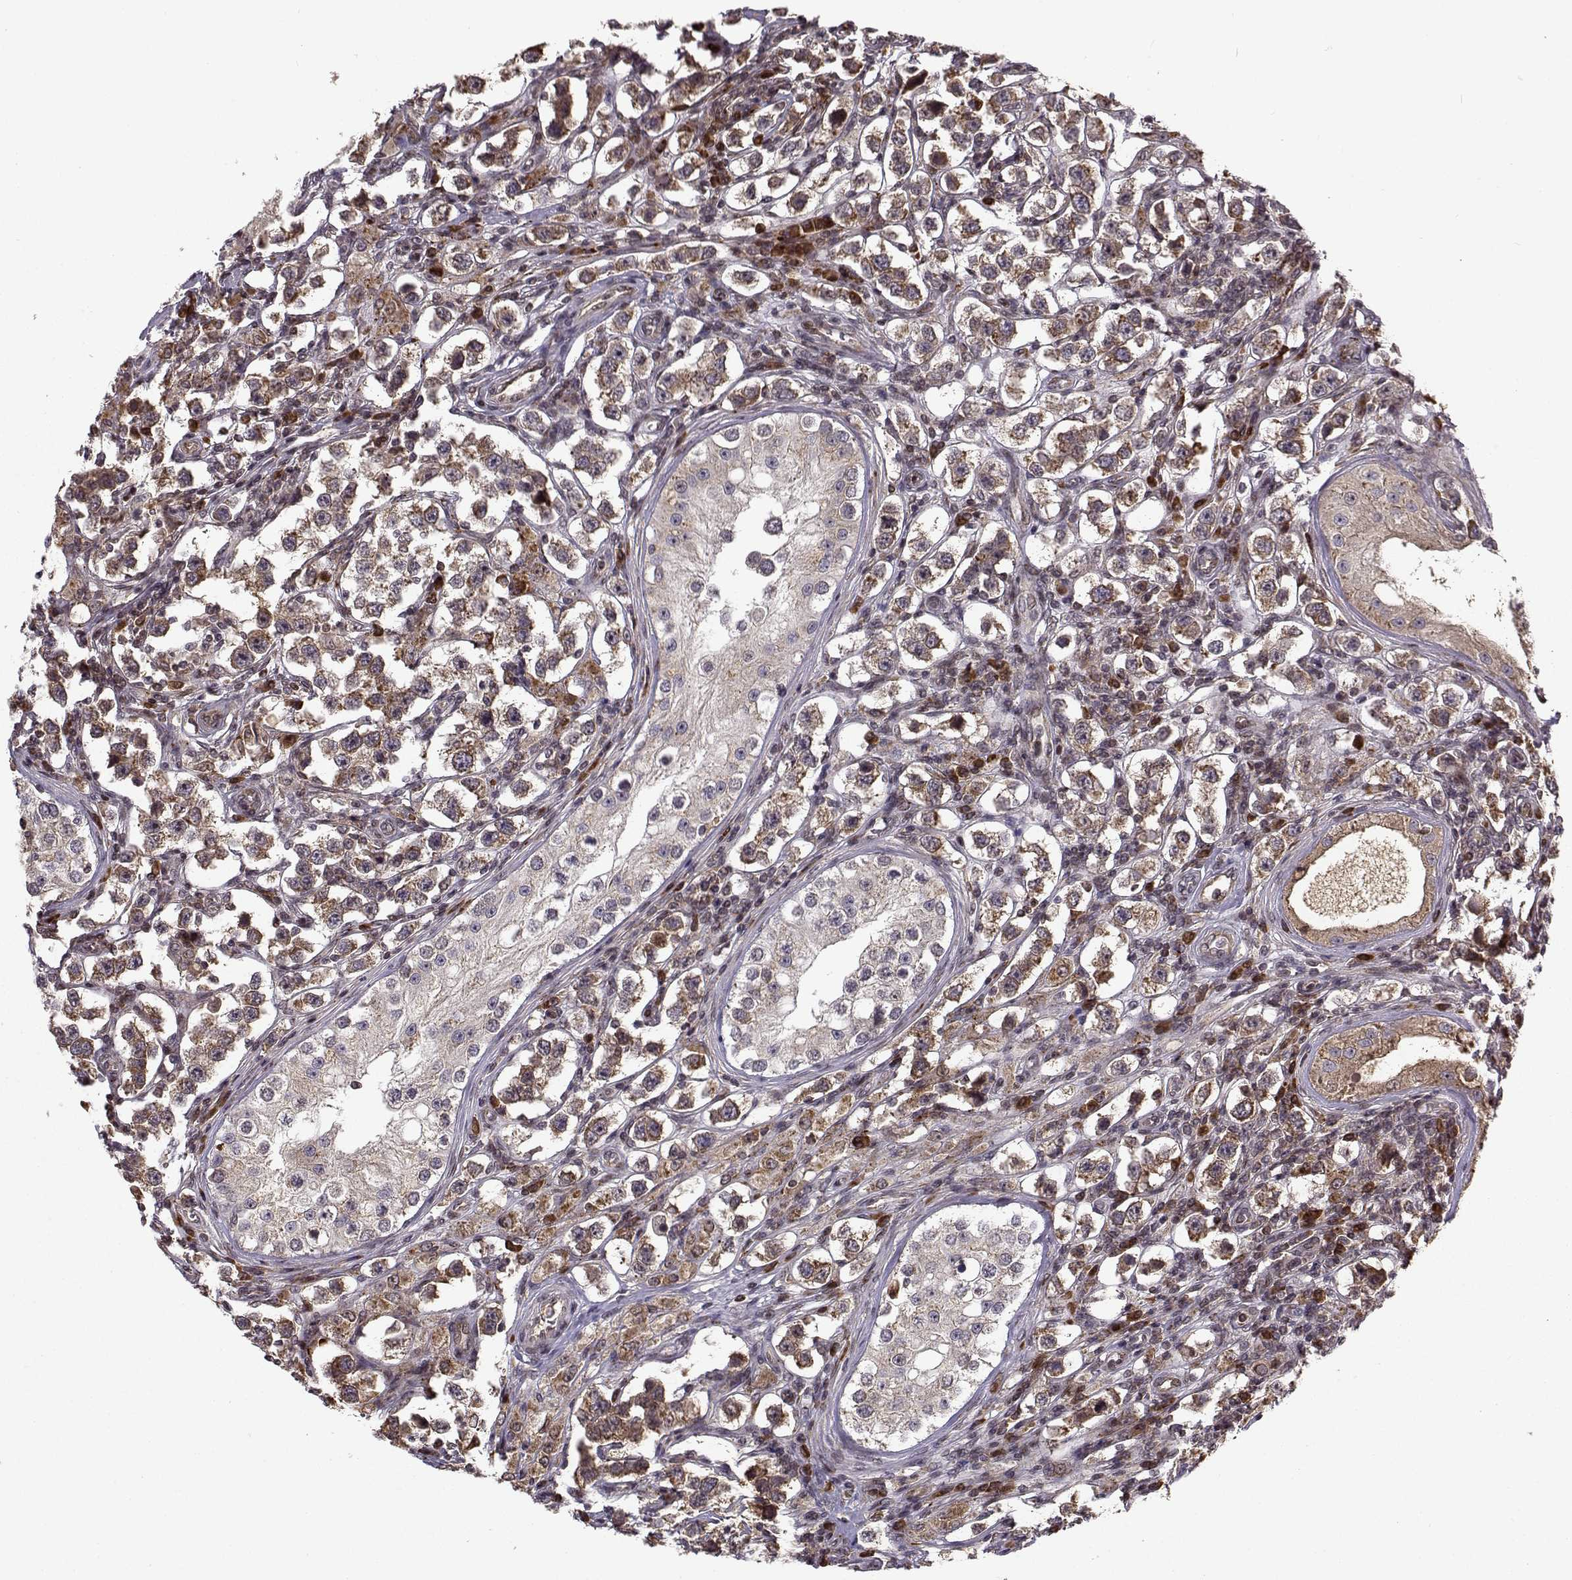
{"staining": {"intensity": "strong", "quantity": ">75%", "location": "cytoplasmic/membranous"}, "tissue": "testis cancer", "cell_type": "Tumor cells", "image_type": "cancer", "snomed": [{"axis": "morphology", "description": "Seminoma, NOS"}, {"axis": "topography", "description": "Testis"}], "caption": "Brown immunohistochemical staining in human testis seminoma shows strong cytoplasmic/membranous expression in approximately >75% of tumor cells.", "gene": "RPL31", "patient": {"sex": "male", "age": 37}}